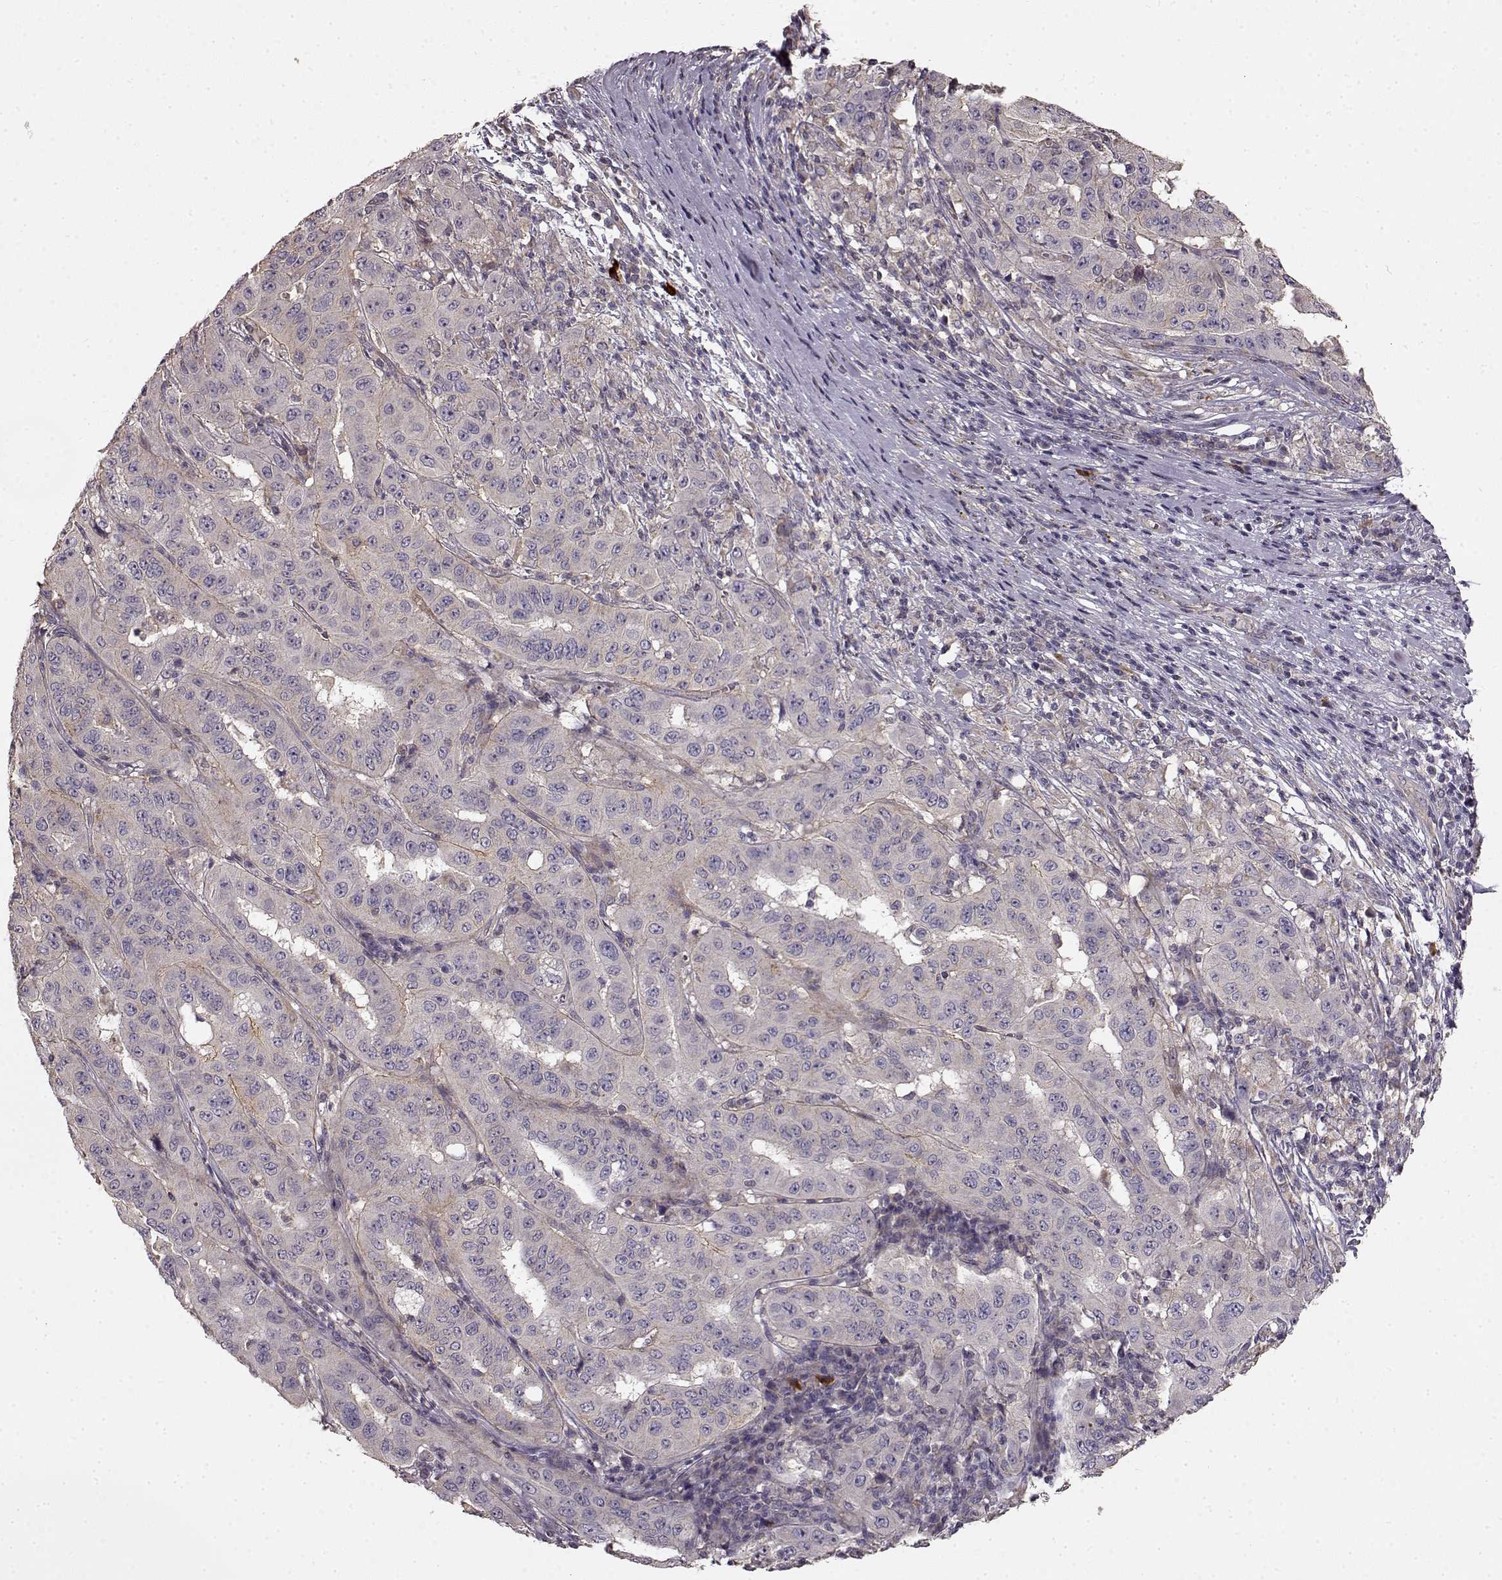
{"staining": {"intensity": "negative", "quantity": "none", "location": "none"}, "tissue": "pancreatic cancer", "cell_type": "Tumor cells", "image_type": "cancer", "snomed": [{"axis": "morphology", "description": "Adenocarcinoma, NOS"}, {"axis": "topography", "description": "Pancreas"}], "caption": "A histopathology image of human pancreatic cancer is negative for staining in tumor cells.", "gene": "ERBB3", "patient": {"sex": "male", "age": 63}}